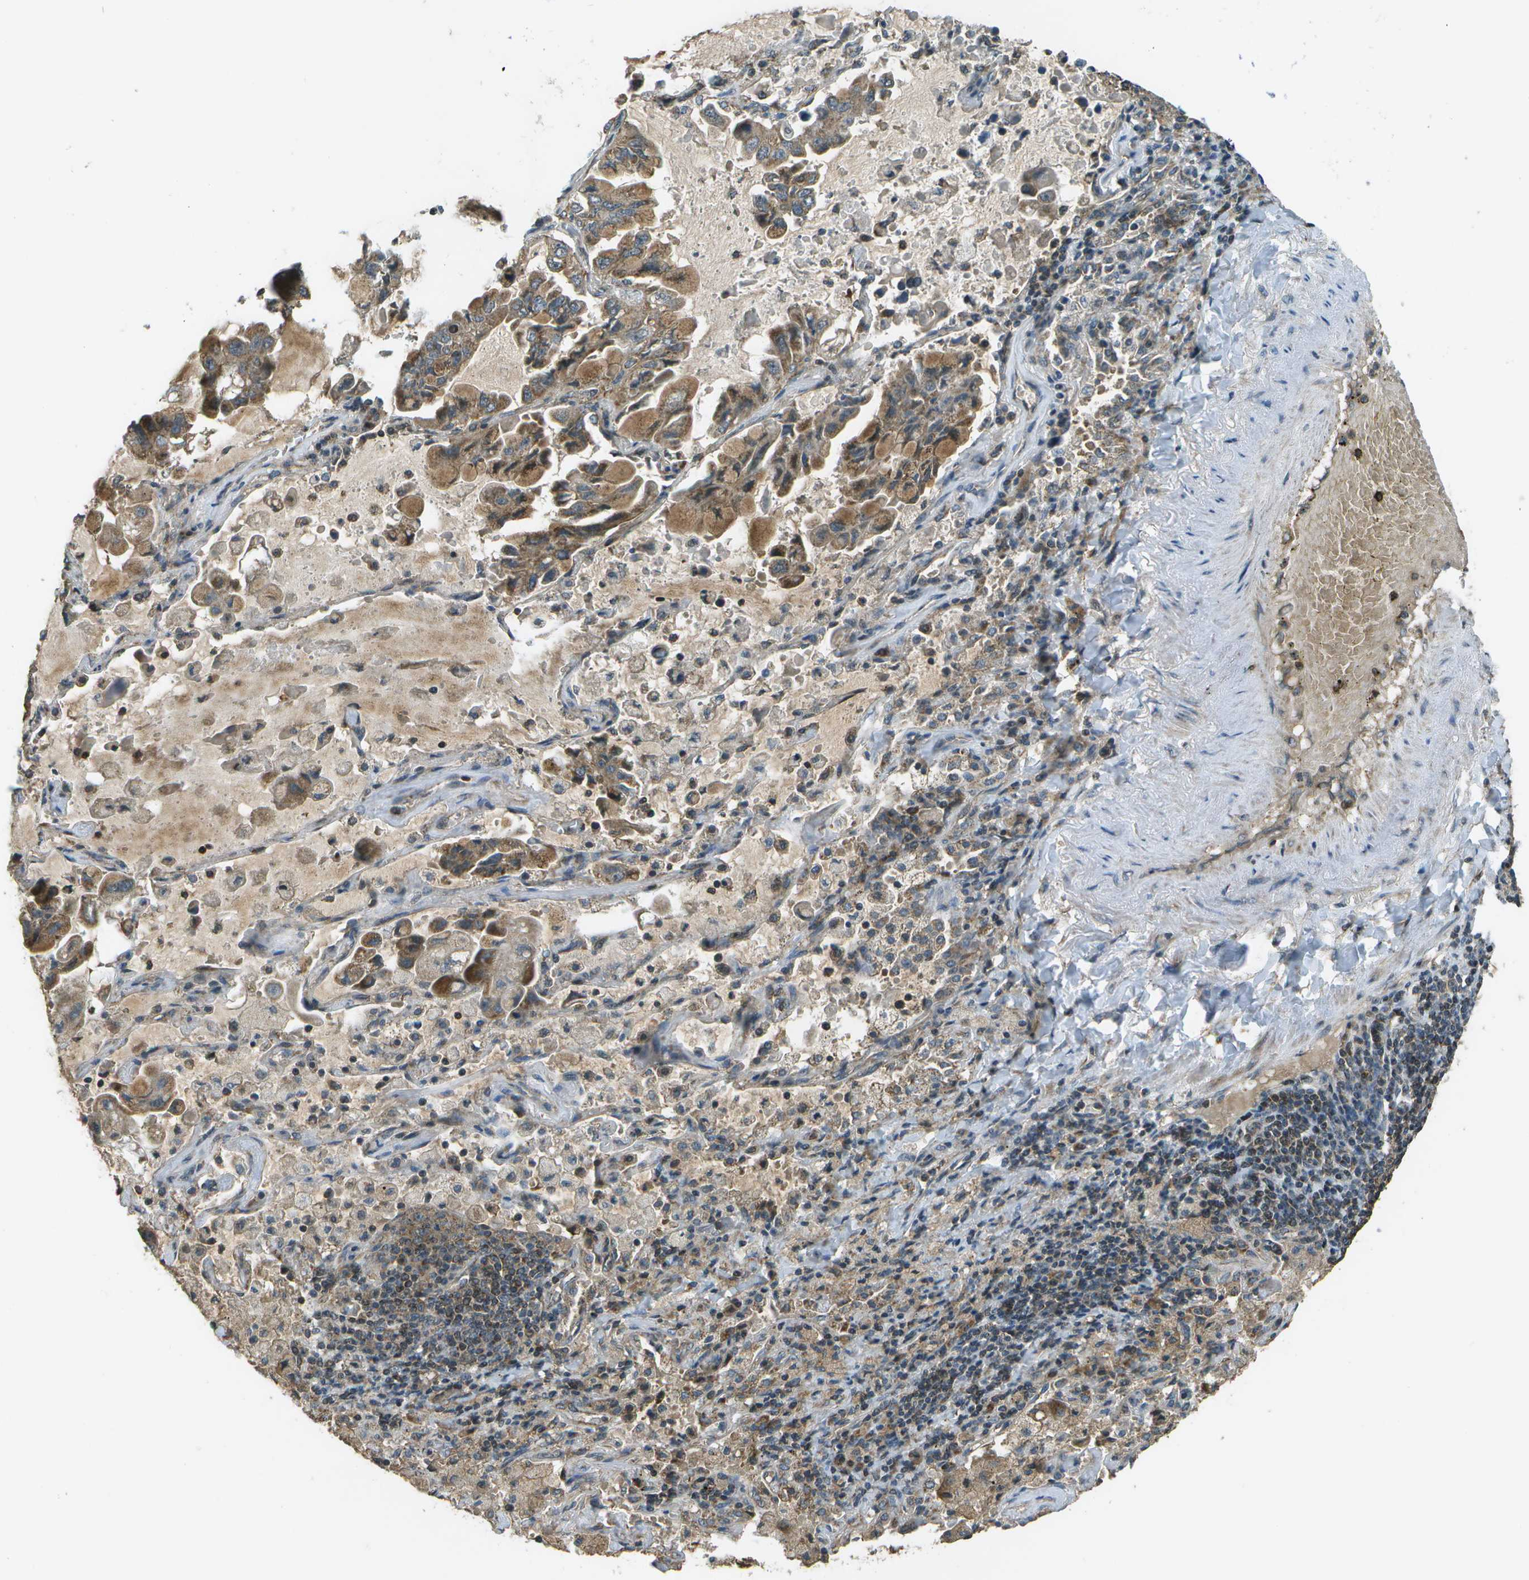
{"staining": {"intensity": "moderate", "quantity": ">75%", "location": "cytoplasmic/membranous"}, "tissue": "lung cancer", "cell_type": "Tumor cells", "image_type": "cancer", "snomed": [{"axis": "morphology", "description": "Adenocarcinoma, NOS"}, {"axis": "topography", "description": "Lung"}], "caption": "DAB immunohistochemical staining of human adenocarcinoma (lung) displays moderate cytoplasmic/membranous protein staining in about >75% of tumor cells.", "gene": "PLPBP", "patient": {"sex": "male", "age": 64}}